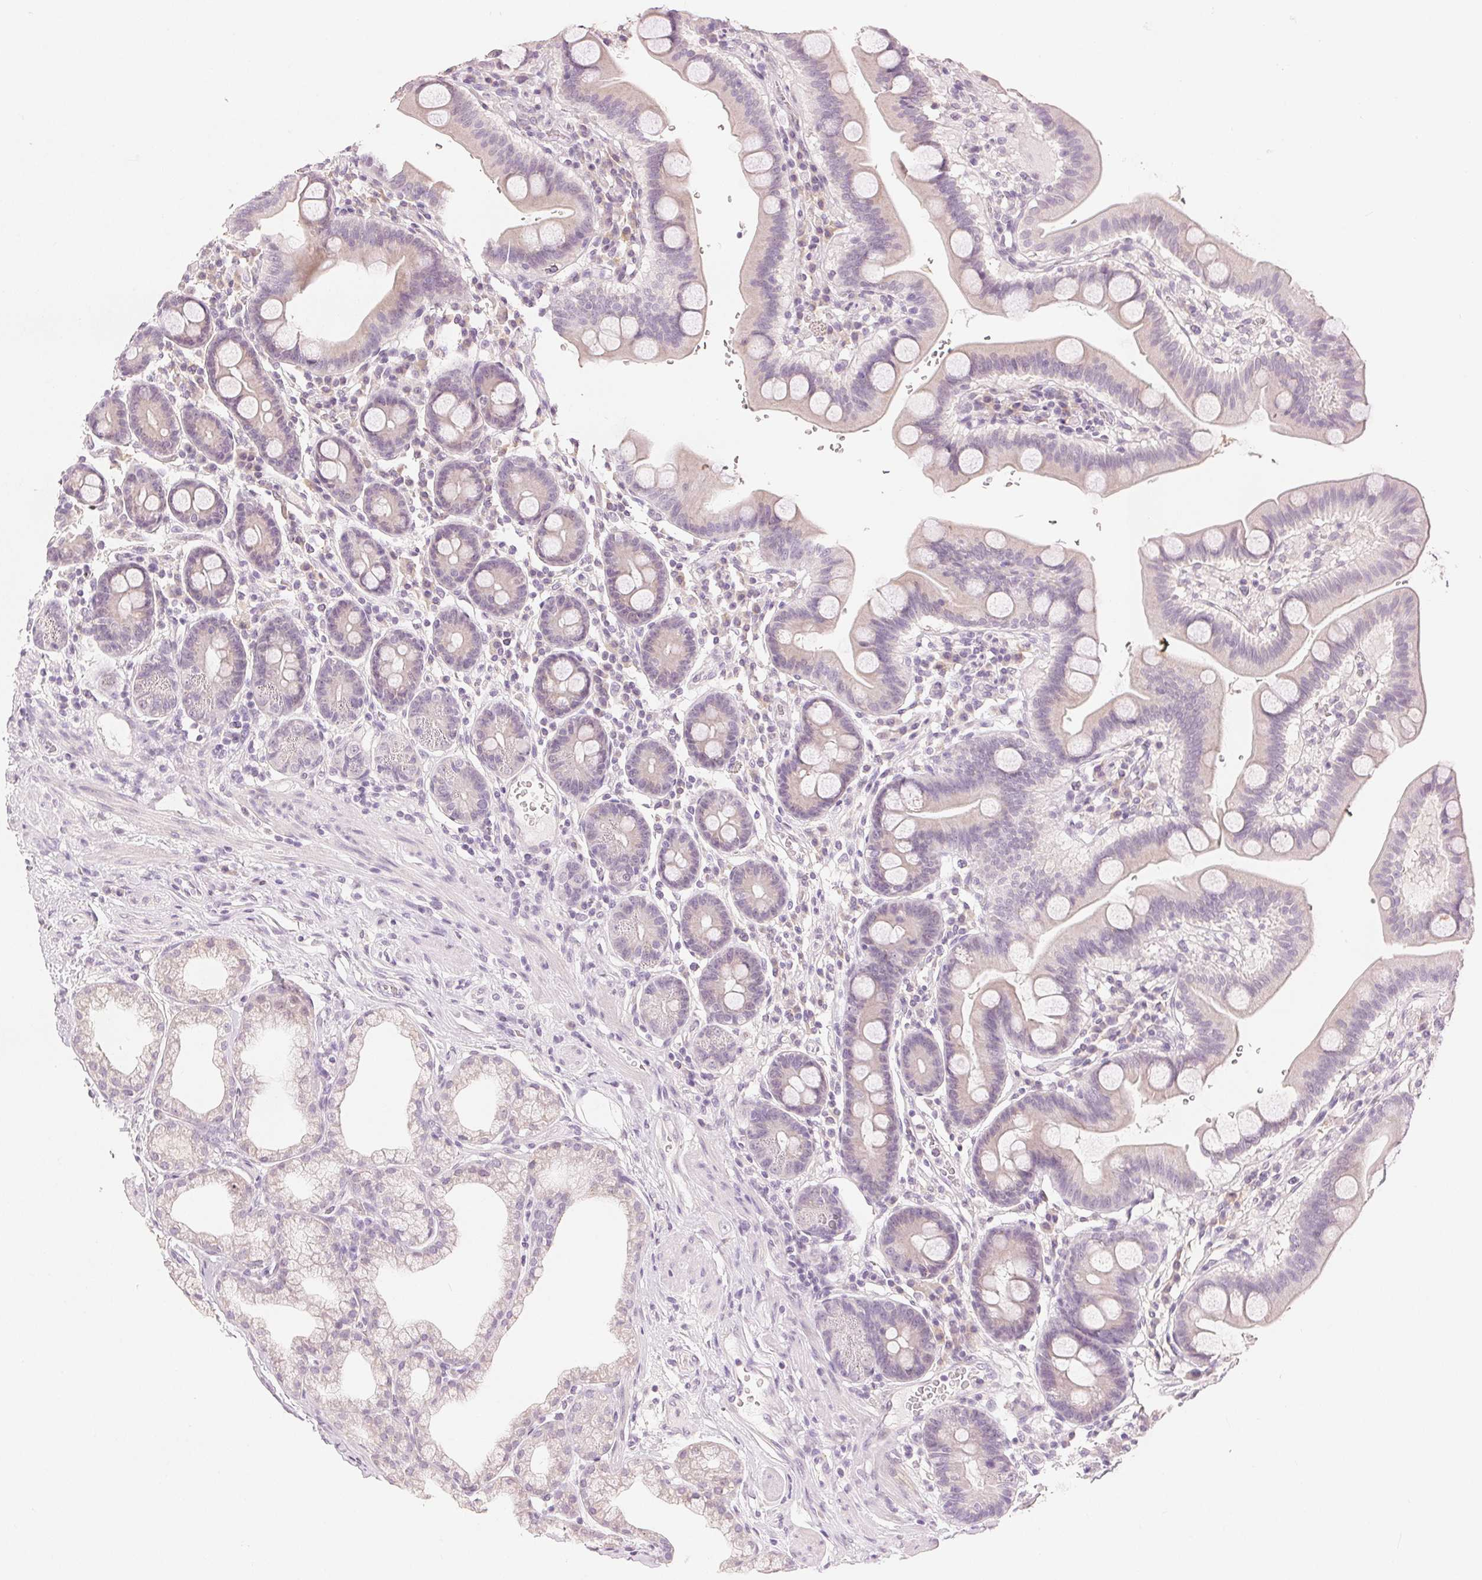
{"staining": {"intensity": "negative", "quantity": "none", "location": "none"}, "tissue": "duodenum", "cell_type": "Glandular cells", "image_type": "normal", "snomed": [{"axis": "morphology", "description": "Normal tissue, NOS"}, {"axis": "topography", "description": "Duodenum"}], "caption": "DAB immunohistochemical staining of unremarkable human duodenum shows no significant staining in glandular cells.", "gene": "CA12", "patient": {"sex": "male", "age": 59}}